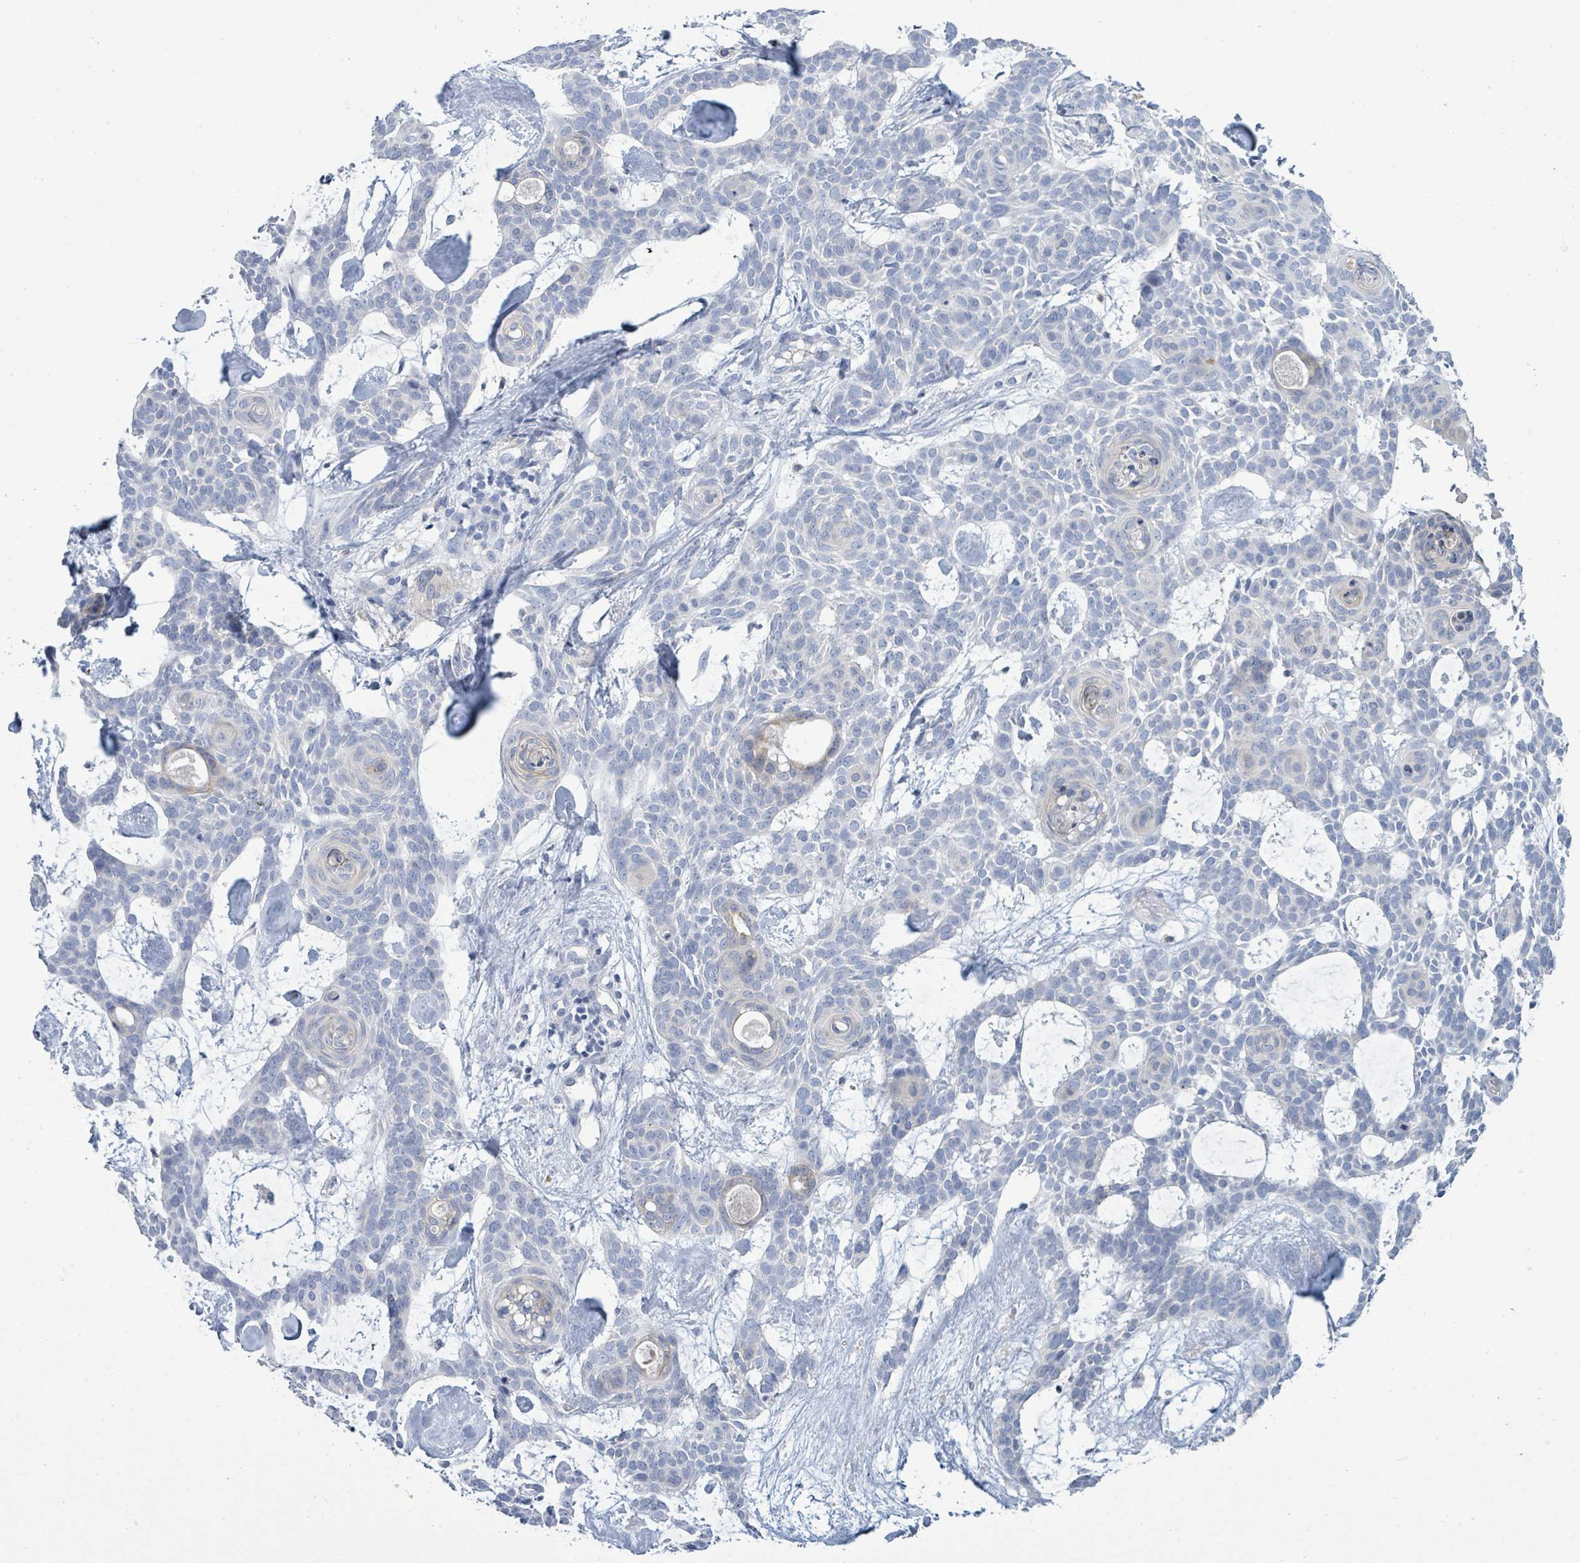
{"staining": {"intensity": "negative", "quantity": "none", "location": "none"}, "tissue": "skin cancer", "cell_type": "Tumor cells", "image_type": "cancer", "snomed": [{"axis": "morphology", "description": "Basal cell carcinoma"}, {"axis": "topography", "description": "Skin"}], "caption": "Tumor cells show no significant protein positivity in skin cancer.", "gene": "SIRPB1", "patient": {"sex": "male", "age": 61}}